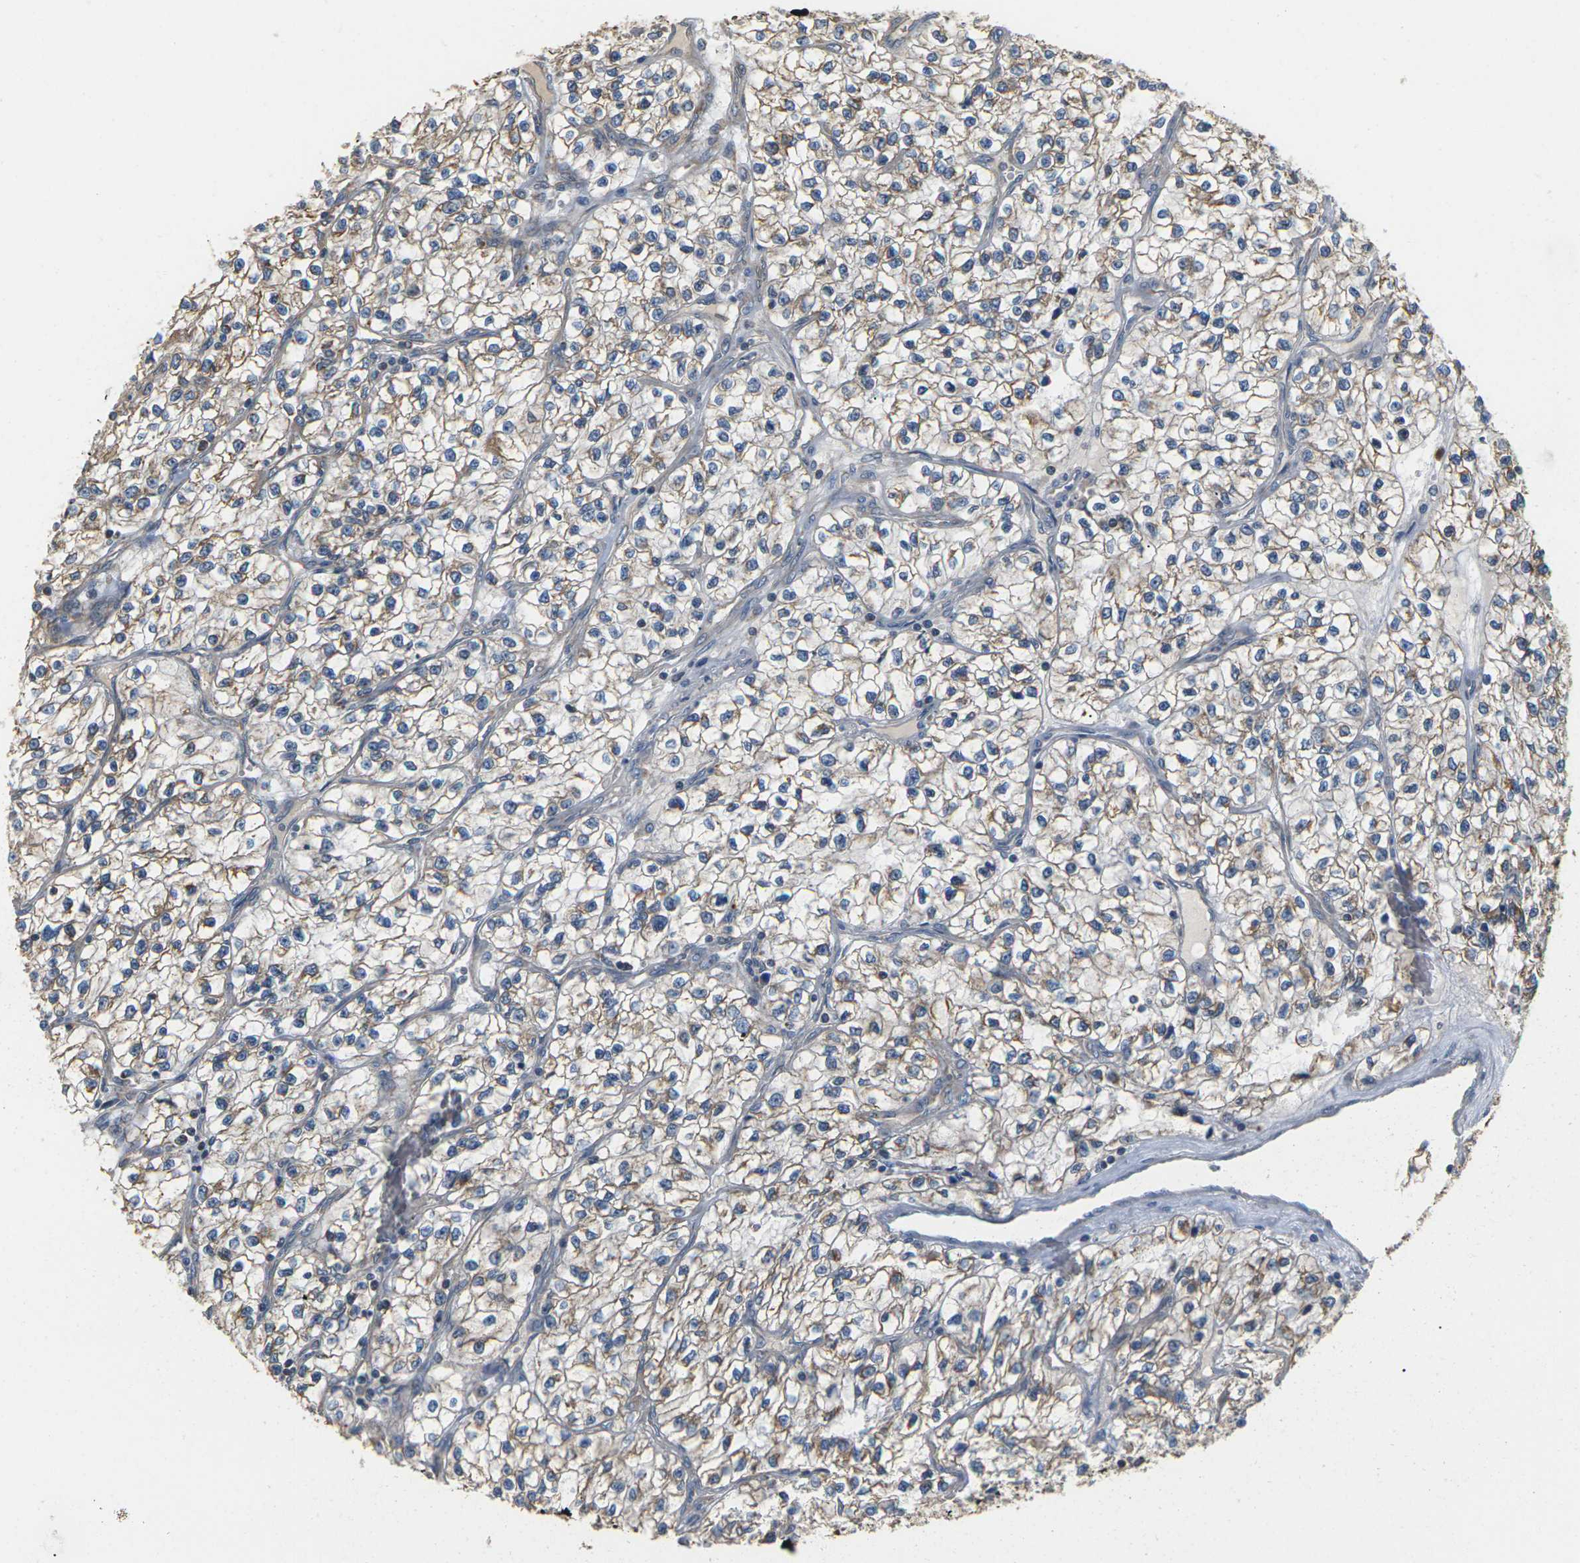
{"staining": {"intensity": "weak", "quantity": ">75%", "location": "cytoplasmic/membranous"}, "tissue": "renal cancer", "cell_type": "Tumor cells", "image_type": "cancer", "snomed": [{"axis": "morphology", "description": "Adenocarcinoma, NOS"}, {"axis": "topography", "description": "Kidney"}], "caption": "Approximately >75% of tumor cells in human renal cancer exhibit weak cytoplasmic/membranous protein staining as visualized by brown immunohistochemical staining.", "gene": "PCDHB4", "patient": {"sex": "female", "age": 57}}